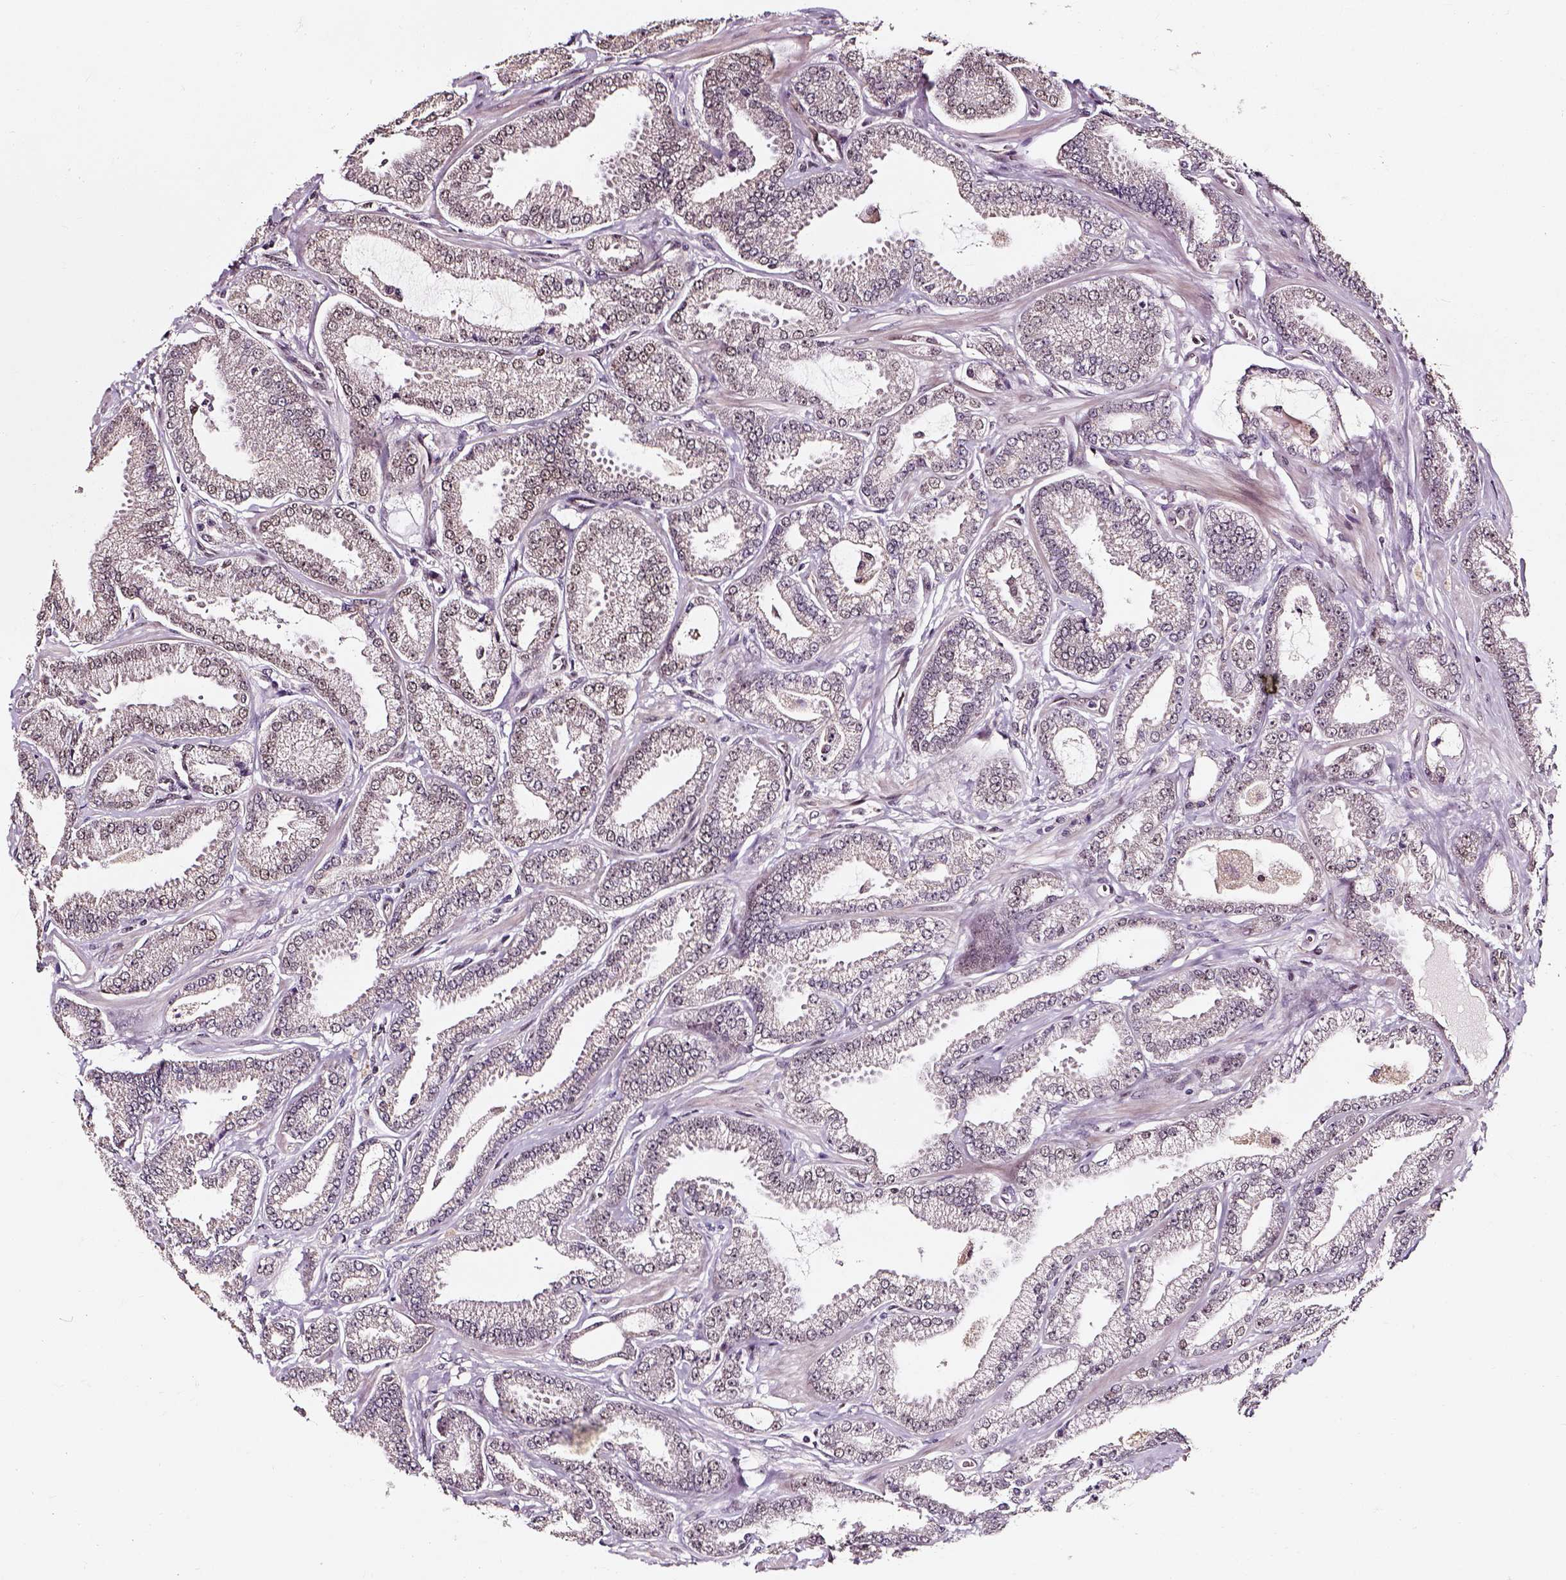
{"staining": {"intensity": "weak", "quantity": "<25%", "location": "nuclear"}, "tissue": "prostate cancer", "cell_type": "Tumor cells", "image_type": "cancer", "snomed": [{"axis": "morphology", "description": "Adenocarcinoma, Low grade"}, {"axis": "topography", "description": "Prostate"}], "caption": "The image demonstrates no significant expression in tumor cells of prostate cancer.", "gene": "NACC1", "patient": {"sex": "male", "age": 55}}